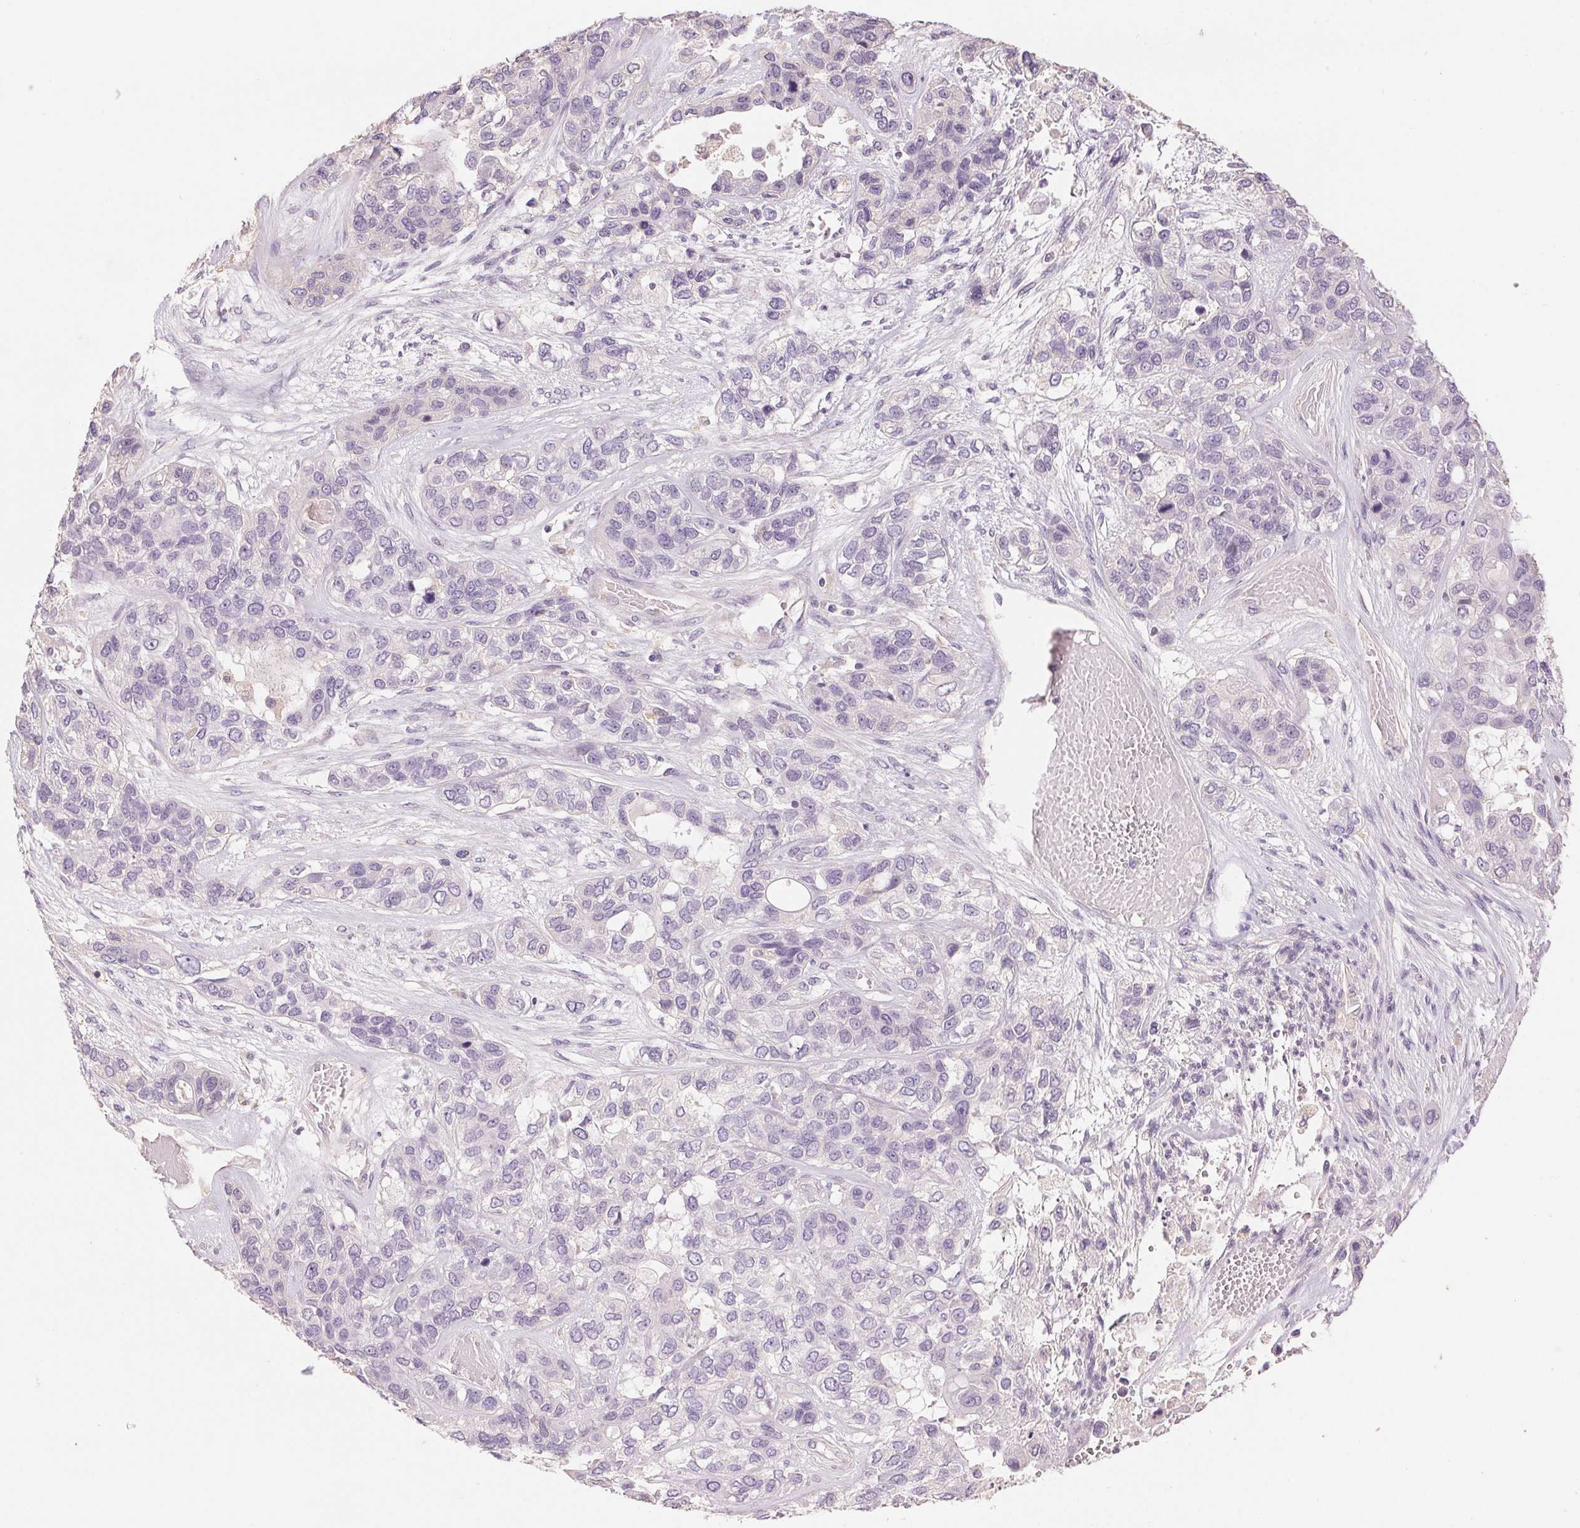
{"staining": {"intensity": "negative", "quantity": "none", "location": "none"}, "tissue": "lung cancer", "cell_type": "Tumor cells", "image_type": "cancer", "snomed": [{"axis": "morphology", "description": "Squamous cell carcinoma, NOS"}, {"axis": "topography", "description": "Lung"}], "caption": "Tumor cells show no significant protein expression in squamous cell carcinoma (lung).", "gene": "LYZL6", "patient": {"sex": "female", "age": 70}}